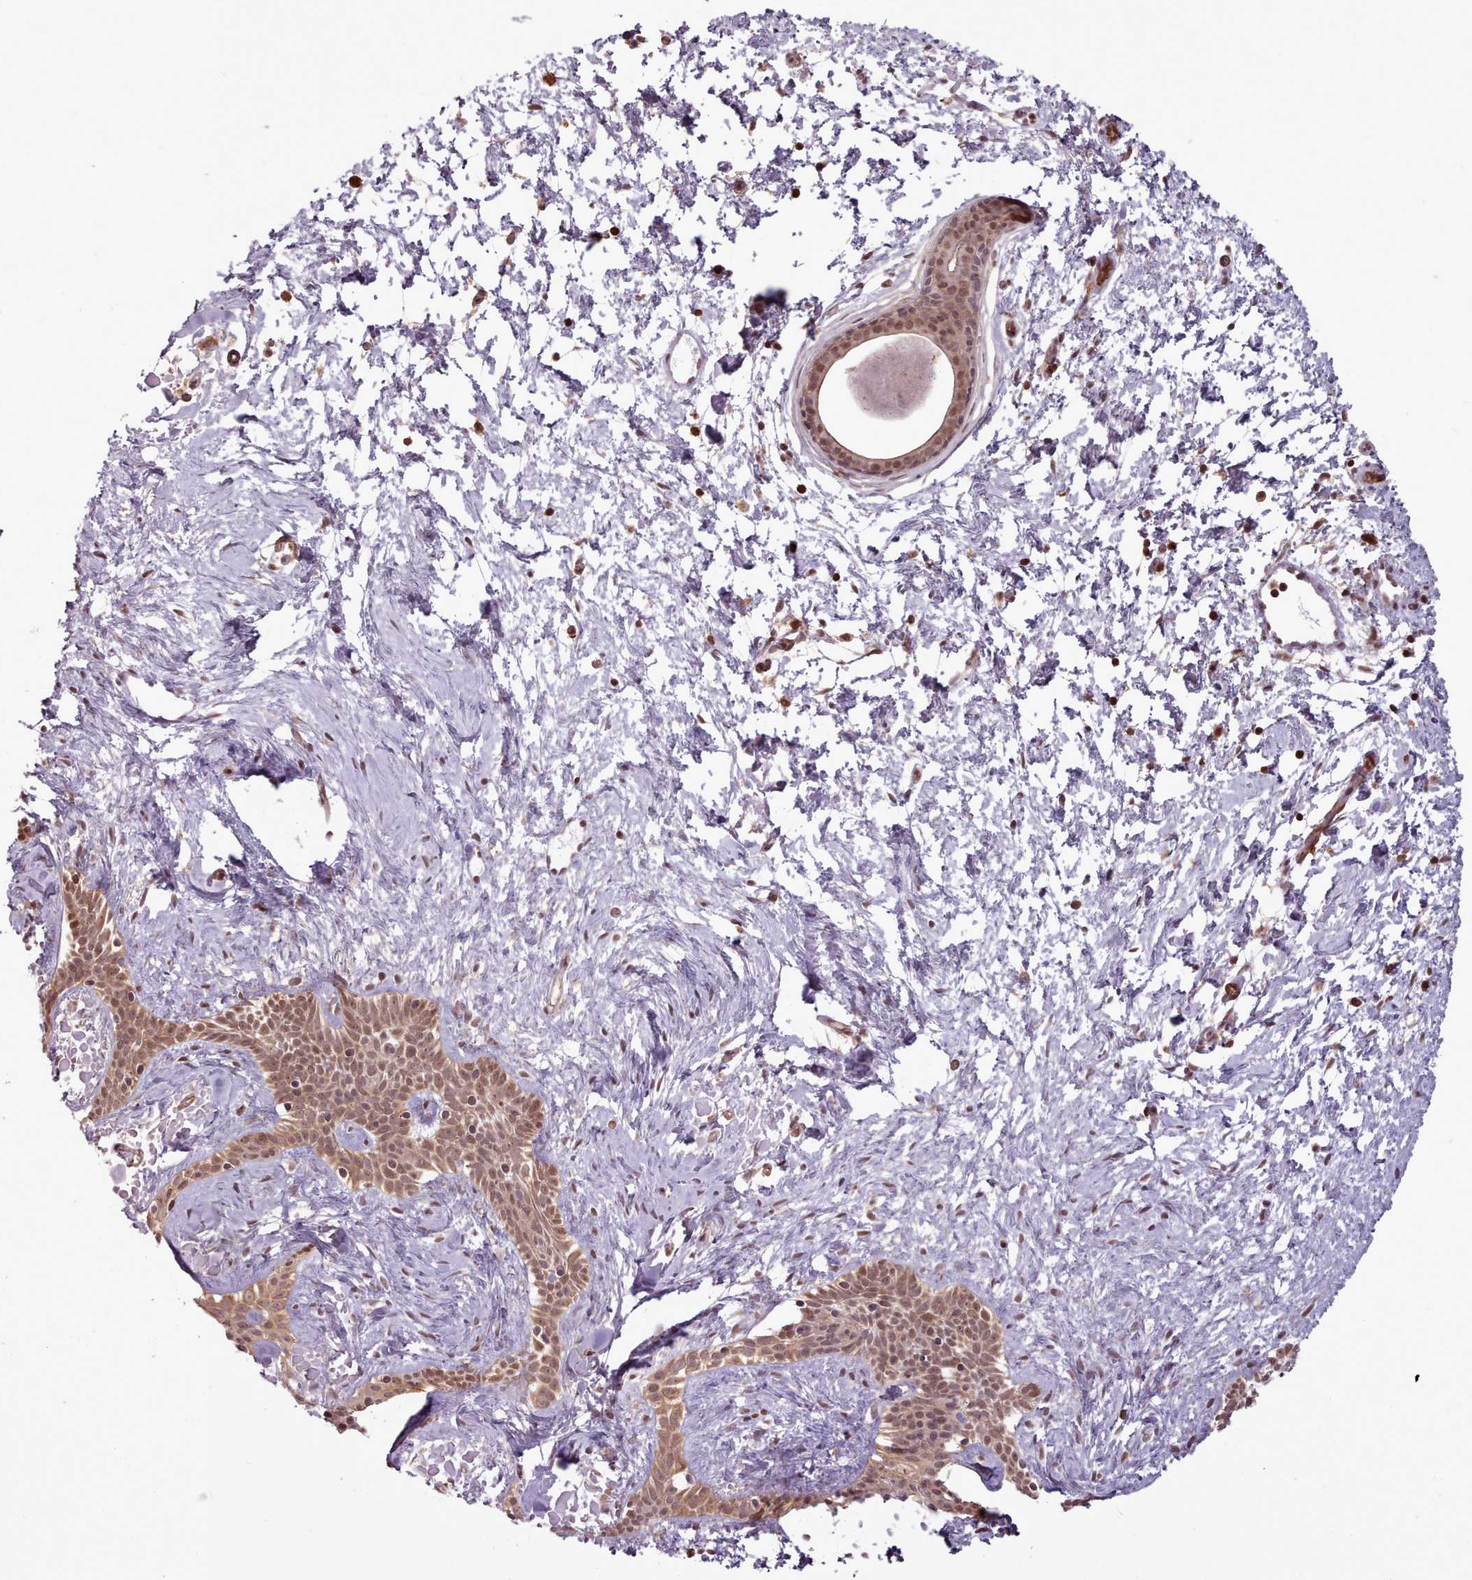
{"staining": {"intensity": "moderate", "quantity": ">75%", "location": "cytoplasmic/membranous"}, "tissue": "skin cancer", "cell_type": "Tumor cells", "image_type": "cancer", "snomed": [{"axis": "morphology", "description": "Basal cell carcinoma"}, {"axis": "topography", "description": "Skin"}], "caption": "Skin cancer (basal cell carcinoma) stained for a protein (brown) shows moderate cytoplasmic/membranous positive staining in approximately >75% of tumor cells.", "gene": "ZMYM4", "patient": {"sex": "male", "age": 78}}